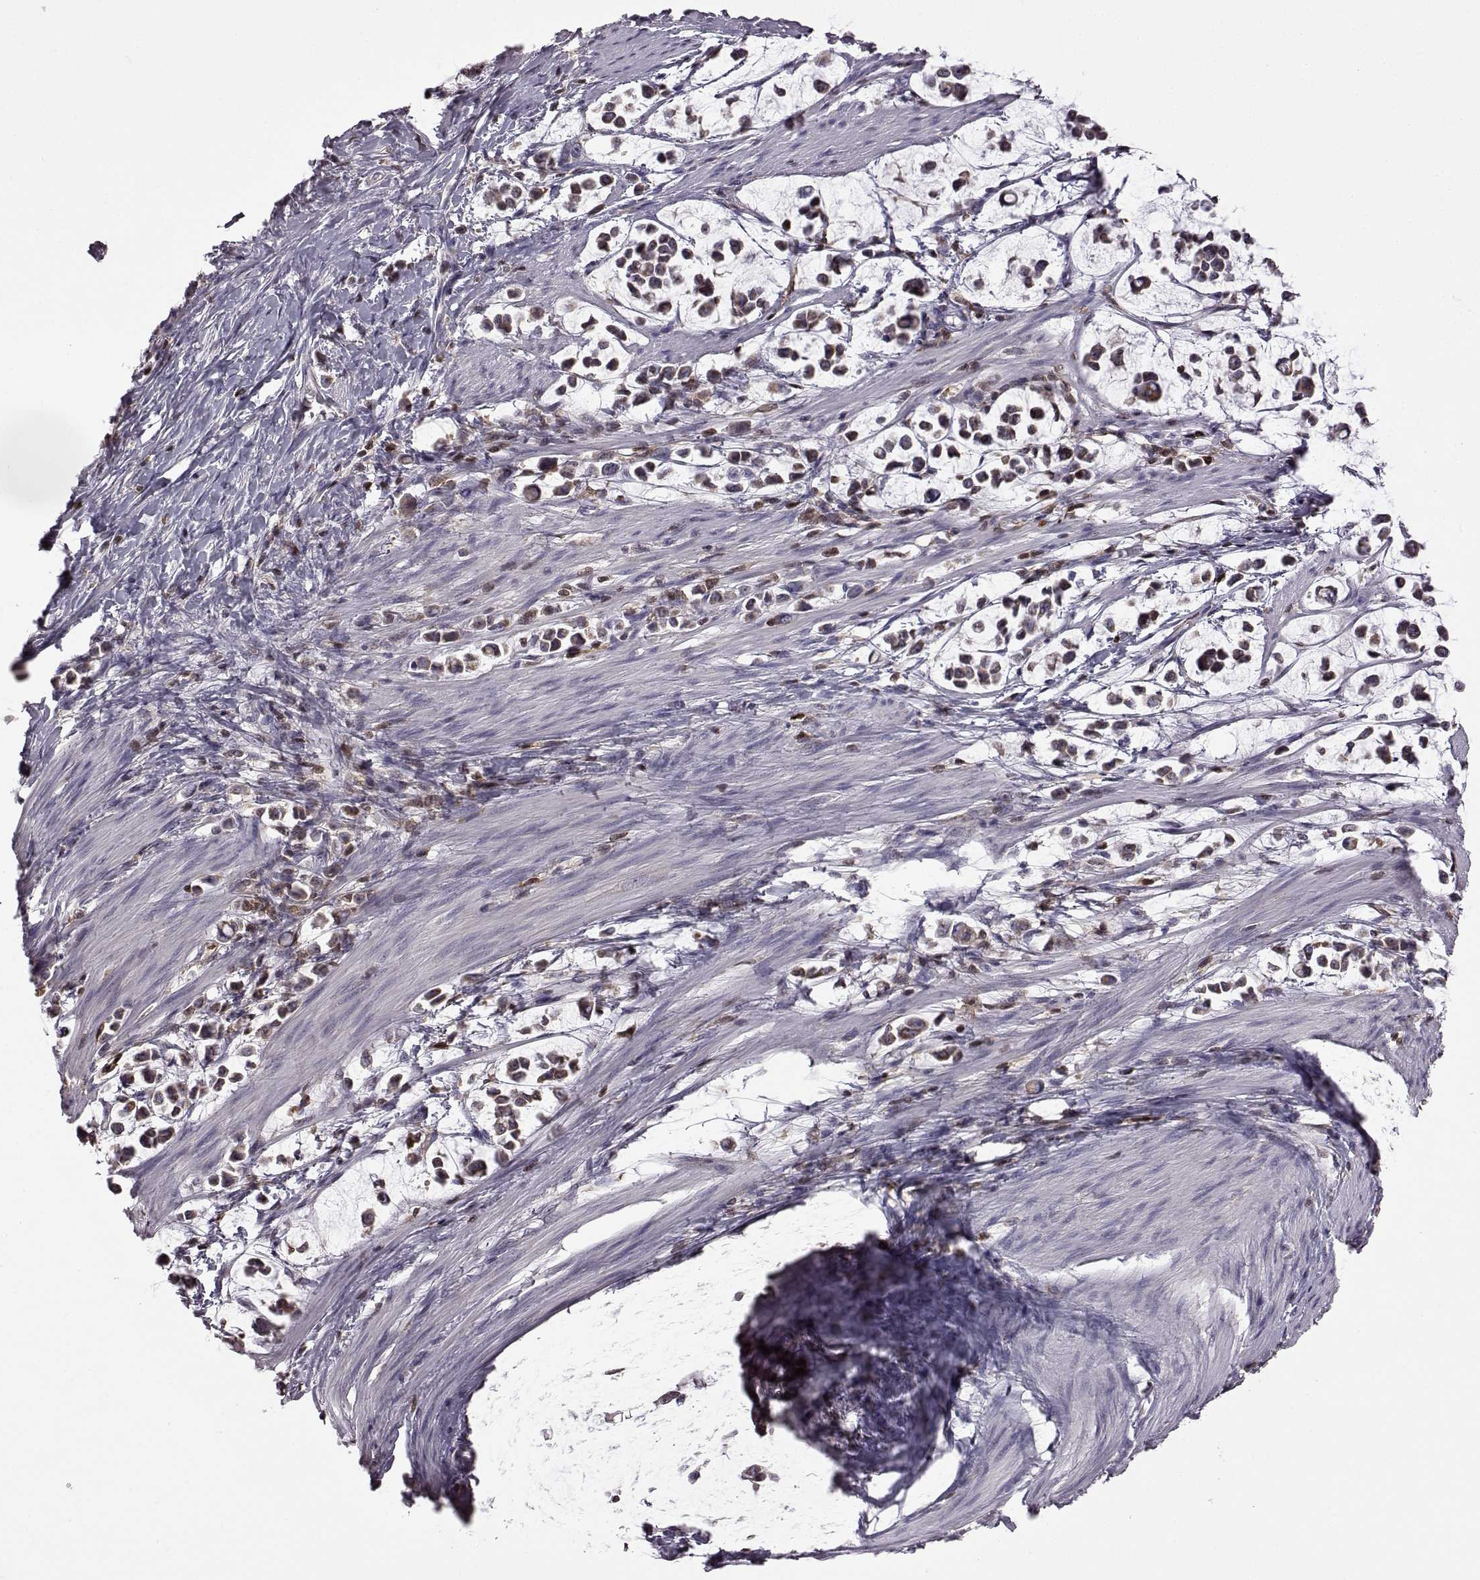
{"staining": {"intensity": "negative", "quantity": "none", "location": "none"}, "tissue": "stomach cancer", "cell_type": "Tumor cells", "image_type": "cancer", "snomed": [{"axis": "morphology", "description": "Adenocarcinoma, NOS"}, {"axis": "topography", "description": "Stomach"}], "caption": "Stomach cancer was stained to show a protein in brown. There is no significant staining in tumor cells. (DAB immunohistochemistry, high magnification).", "gene": "DOK2", "patient": {"sex": "male", "age": 82}}